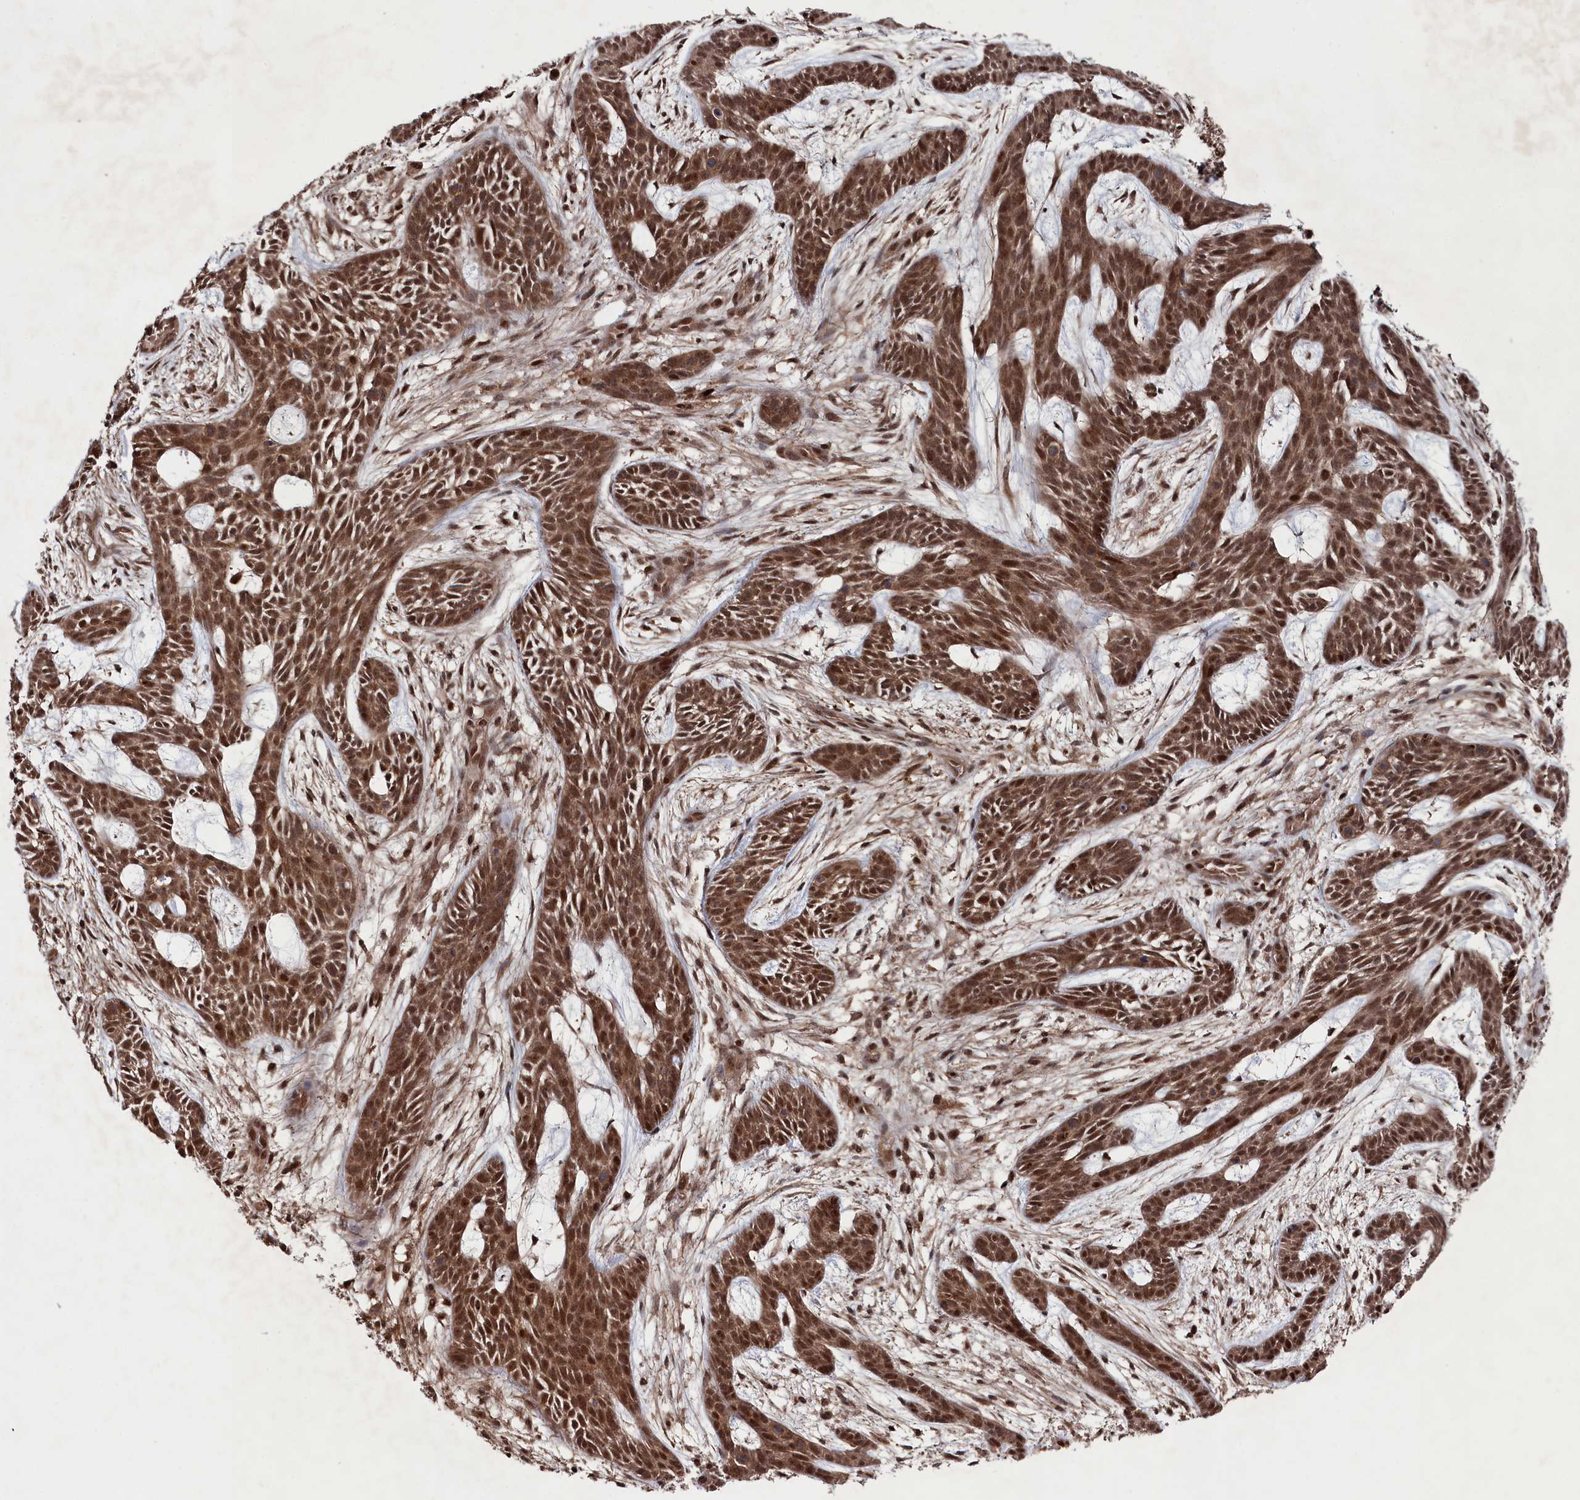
{"staining": {"intensity": "strong", "quantity": ">75%", "location": "nuclear"}, "tissue": "skin cancer", "cell_type": "Tumor cells", "image_type": "cancer", "snomed": [{"axis": "morphology", "description": "Basal cell carcinoma"}, {"axis": "topography", "description": "Skin"}], "caption": "This is a micrograph of immunohistochemistry staining of skin cancer (basal cell carcinoma), which shows strong positivity in the nuclear of tumor cells.", "gene": "BORCS7", "patient": {"sex": "male", "age": 89}}